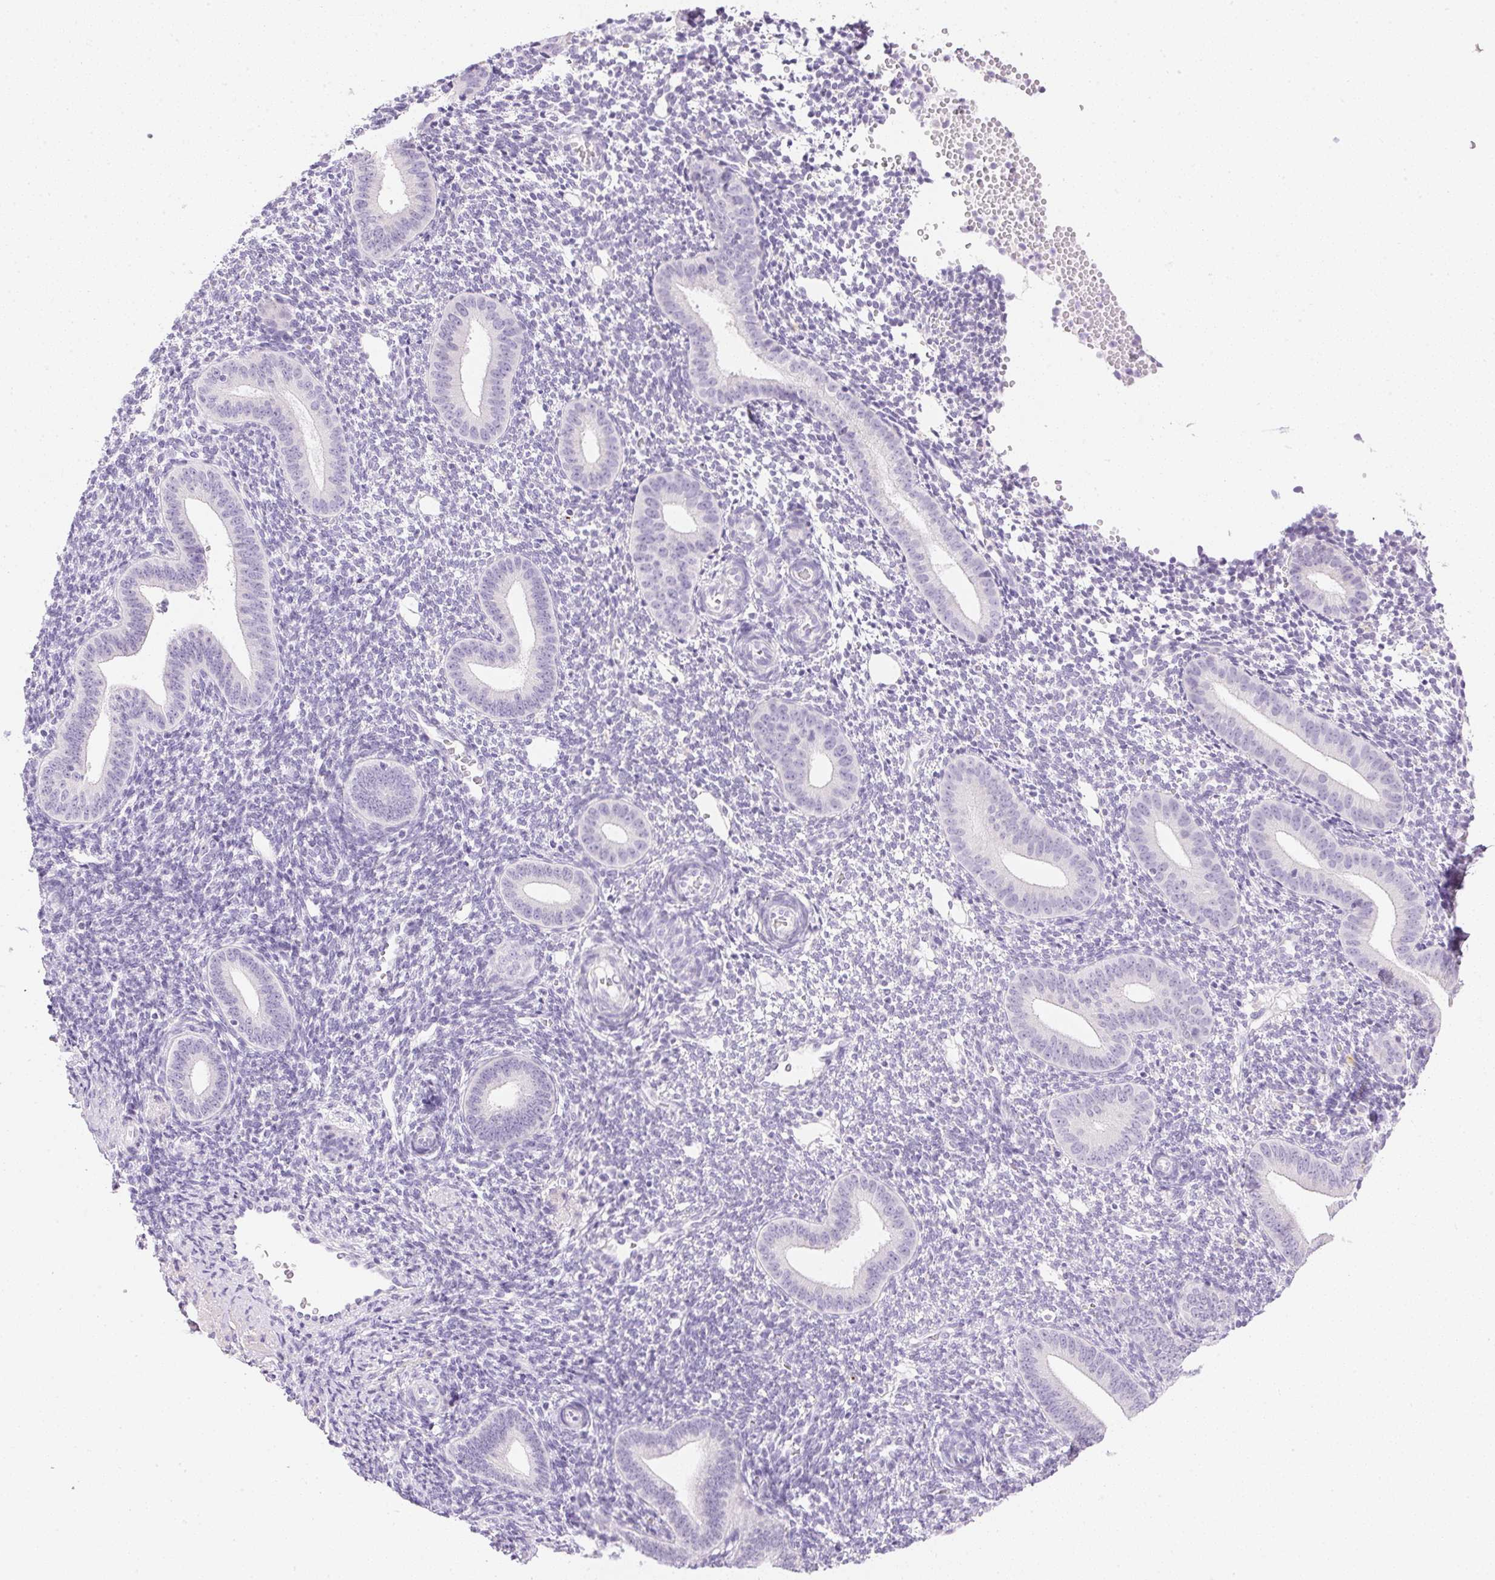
{"staining": {"intensity": "negative", "quantity": "none", "location": "none"}, "tissue": "endometrium", "cell_type": "Cells in endometrial stroma", "image_type": "normal", "snomed": [{"axis": "morphology", "description": "Normal tissue, NOS"}, {"axis": "topography", "description": "Endometrium"}], "caption": "Immunohistochemistry (IHC) of unremarkable human endometrium shows no positivity in cells in endometrial stroma.", "gene": "ATP6V1G3", "patient": {"sex": "female", "age": 40}}